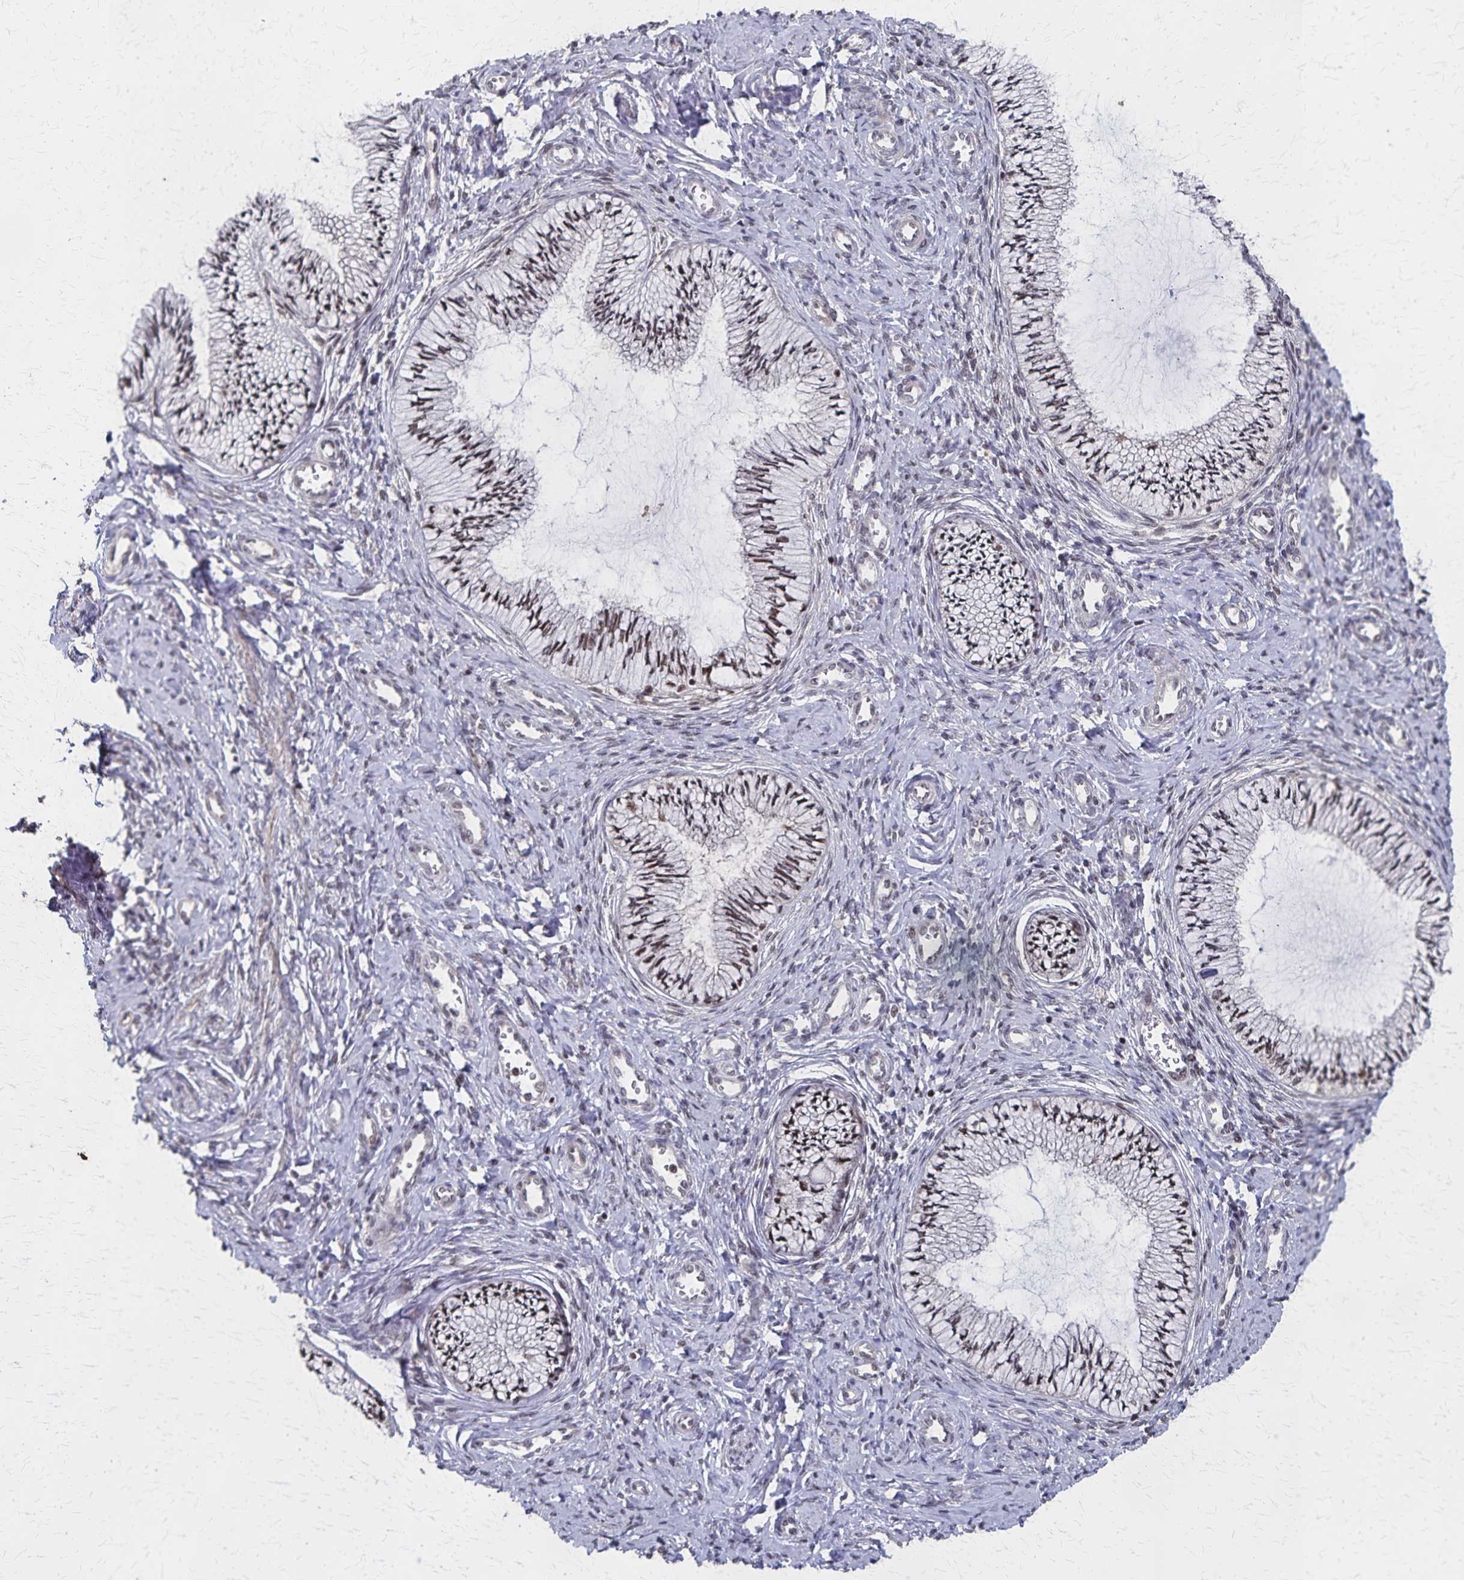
{"staining": {"intensity": "moderate", "quantity": "25%-75%", "location": "nuclear"}, "tissue": "cervix", "cell_type": "Glandular cells", "image_type": "normal", "snomed": [{"axis": "morphology", "description": "Normal tissue, NOS"}, {"axis": "topography", "description": "Cervix"}], "caption": "Normal cervix exhibits moderate nuclear staining in about 25%-75% of glandular cells, visualized by immunohistochemistry.", "gene": "GTF2B", "patient": {"sex": "female", "age": 24}}